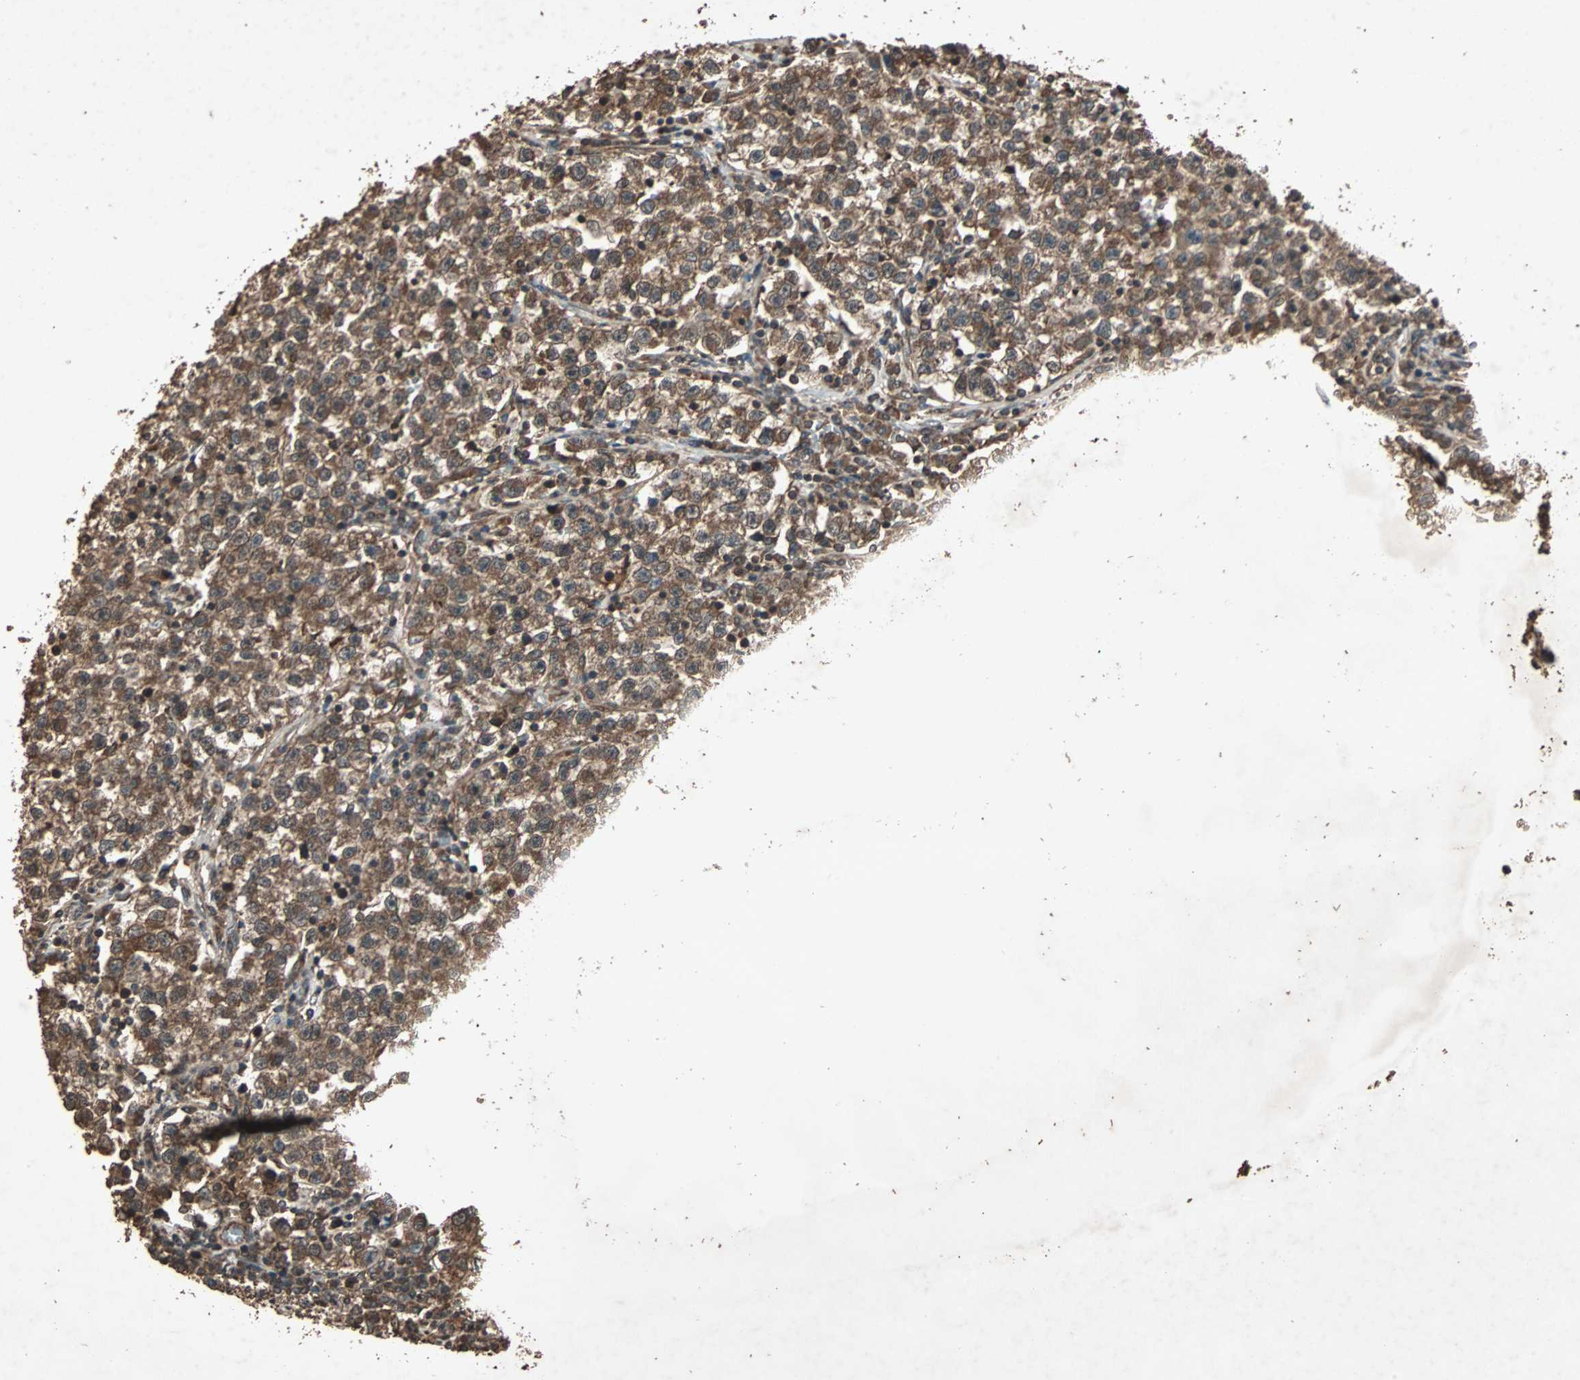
{"staining": {"intensity": "strong", "quantity": ">75%", "location": "cytoplasmic/membranous"}, "tissue": "testis cancer", "cell_type": "Tumor cells", "image_type": "cancer", "snomed": [{"axis": "morphology", "description": "Seminoma, NOS"}, {"axis": "topography", "description": "Testis"}], "caption": "Protein analysis of testis cancer tissue exhibits strong cytoplasmic/membranous staining in approximately >75% of tumor cells. The staining was performed using DAB (3,3'-diaminobenzidine) to visualize the protein expression in brown, while the nuclei were stained in blue with hematoxylin (Magnification: 20x).", "gene": "LAMTOR5", "patient": {"sex": "male", "age": 22}}